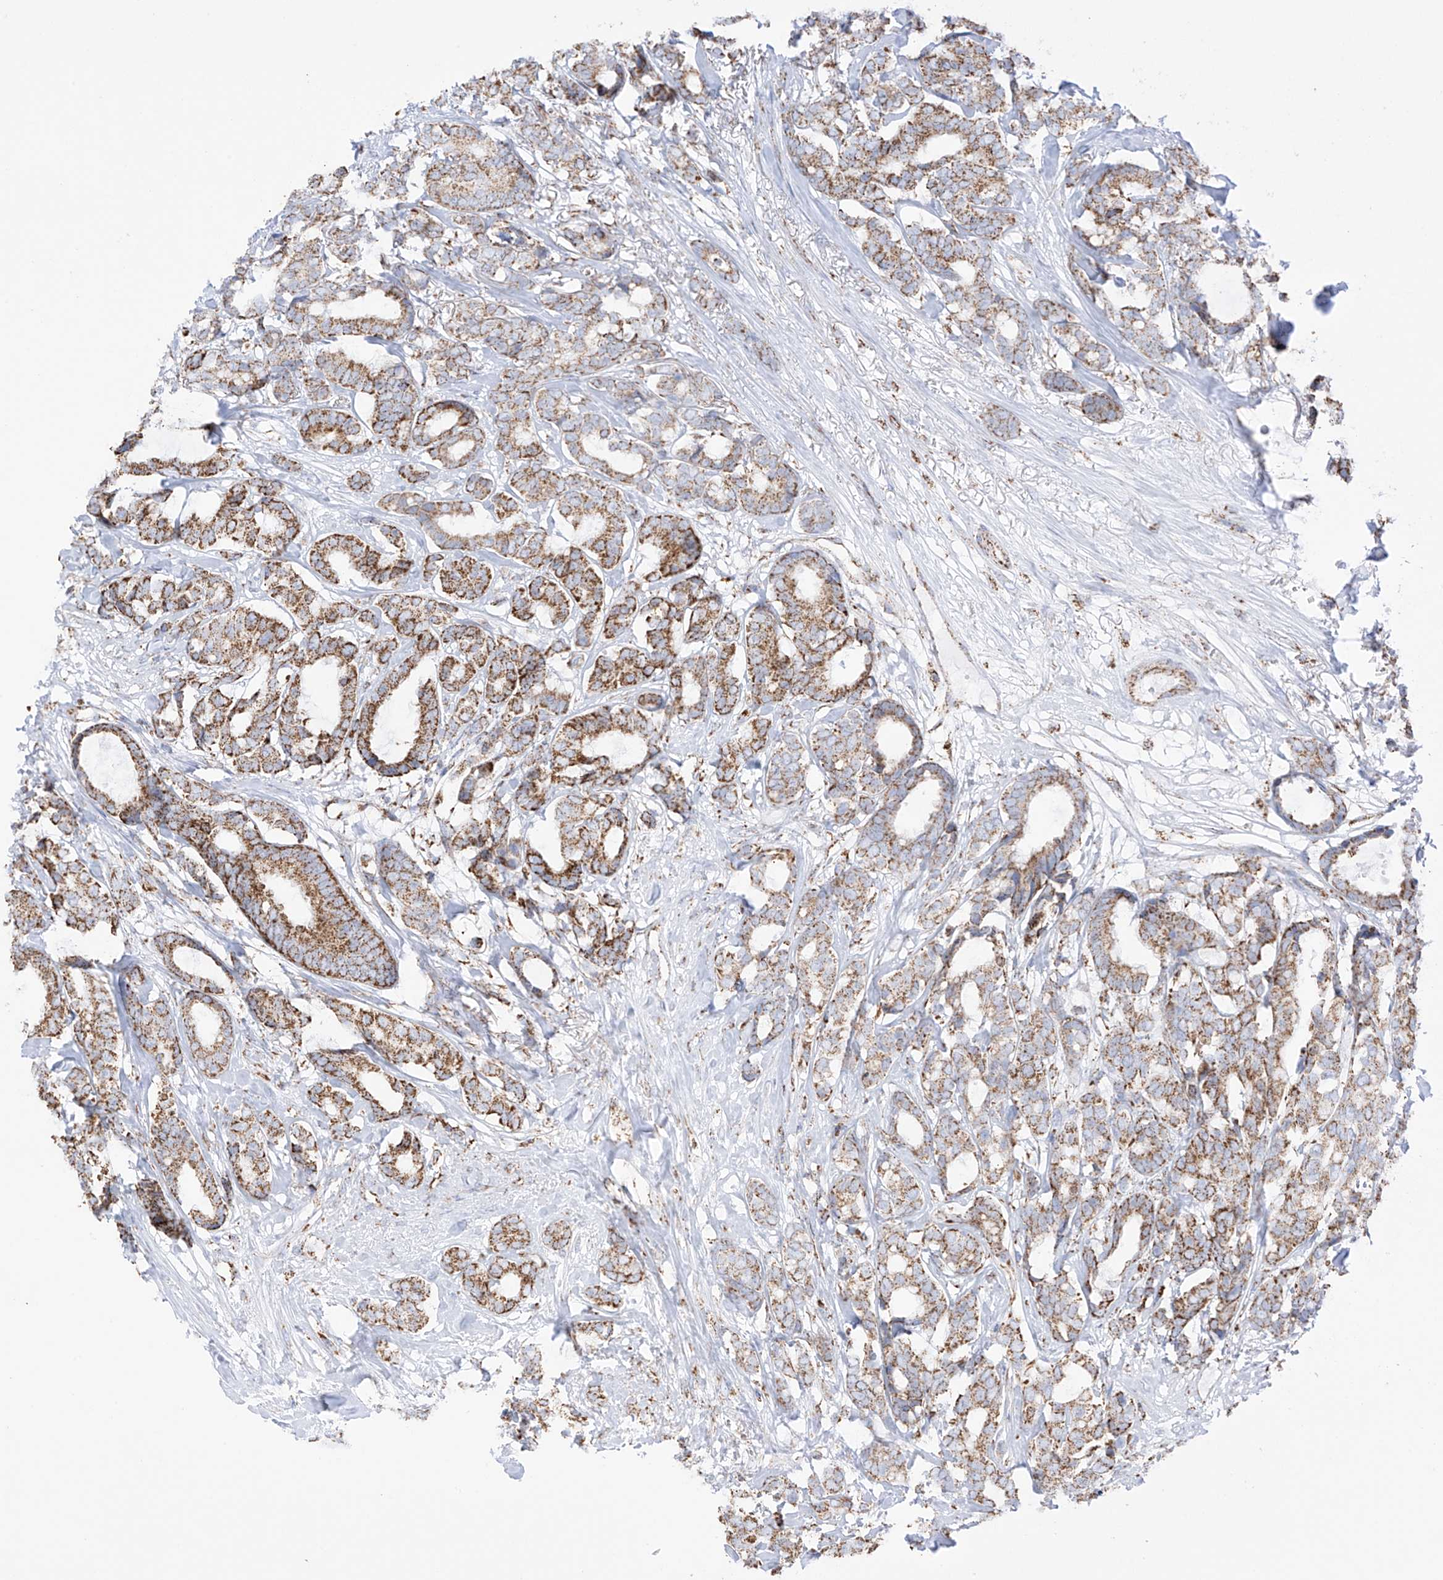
{"staining": {"intensity": "moderate", "quantity": ">75%", "location": "cytoplasmic/membranous"}, "tissue": "breast cancer", "cell_type": "Tumor cells", "image_type": "cancer", "snomed": [{"axis": "morphology", "description": "Duct carcinoma"}, {"axis": "topography", "description": "Breast"}], "caption": "A micrograph of breast intraductal carcinoma stained for a protein exhibits moderate cytoplasmic/membranous brown staining in tumor cells.", "gene": "XKR3", "patient": {"sex": "female", "age": 87}}